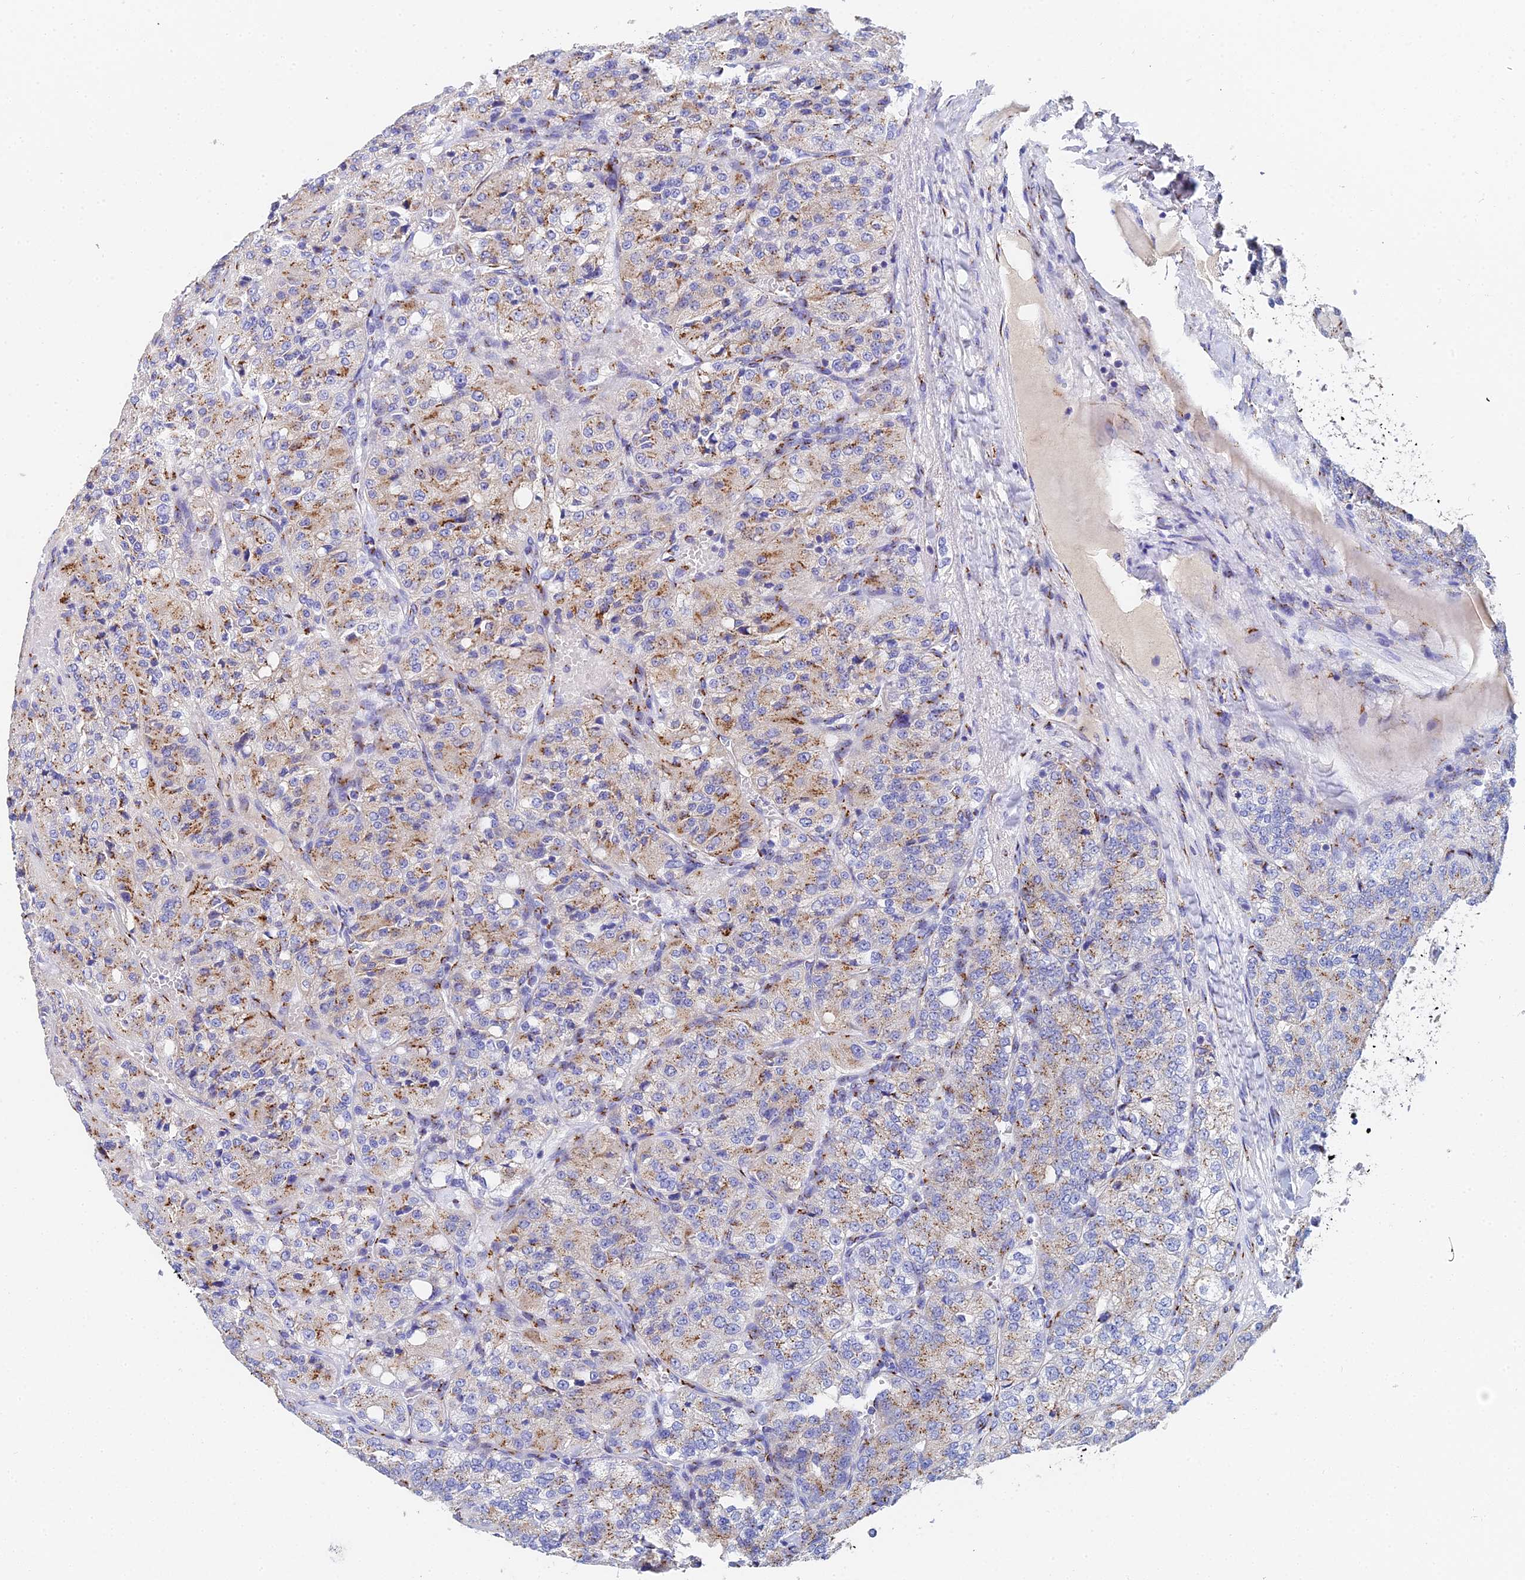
{"staining": {"intensity": "moderate", "quantity": ">75%", "location": "cytoplasmic/membranous"}, "tissue": "renal cancer", "cell_type": "Tumor cells", "image_type": "cancer", "snomed": [{"axis": "morphology", "description": "Adenocarcinoma, NOS"}, {"axis": "topography", "description": "Kidney"}], "caption": "Immunohistochemical staining of human renal adenocarcinoma demonstrates medium levels of moderate cytoplasmic/membranous protein expression in about >75% of tumor cells. Immunohistochemistry (ihc) stains the protein in brown and the nuclei are stained blue.", "gene": "ENSG00000268674", "patient": {"sex": "female", "age": 63}}